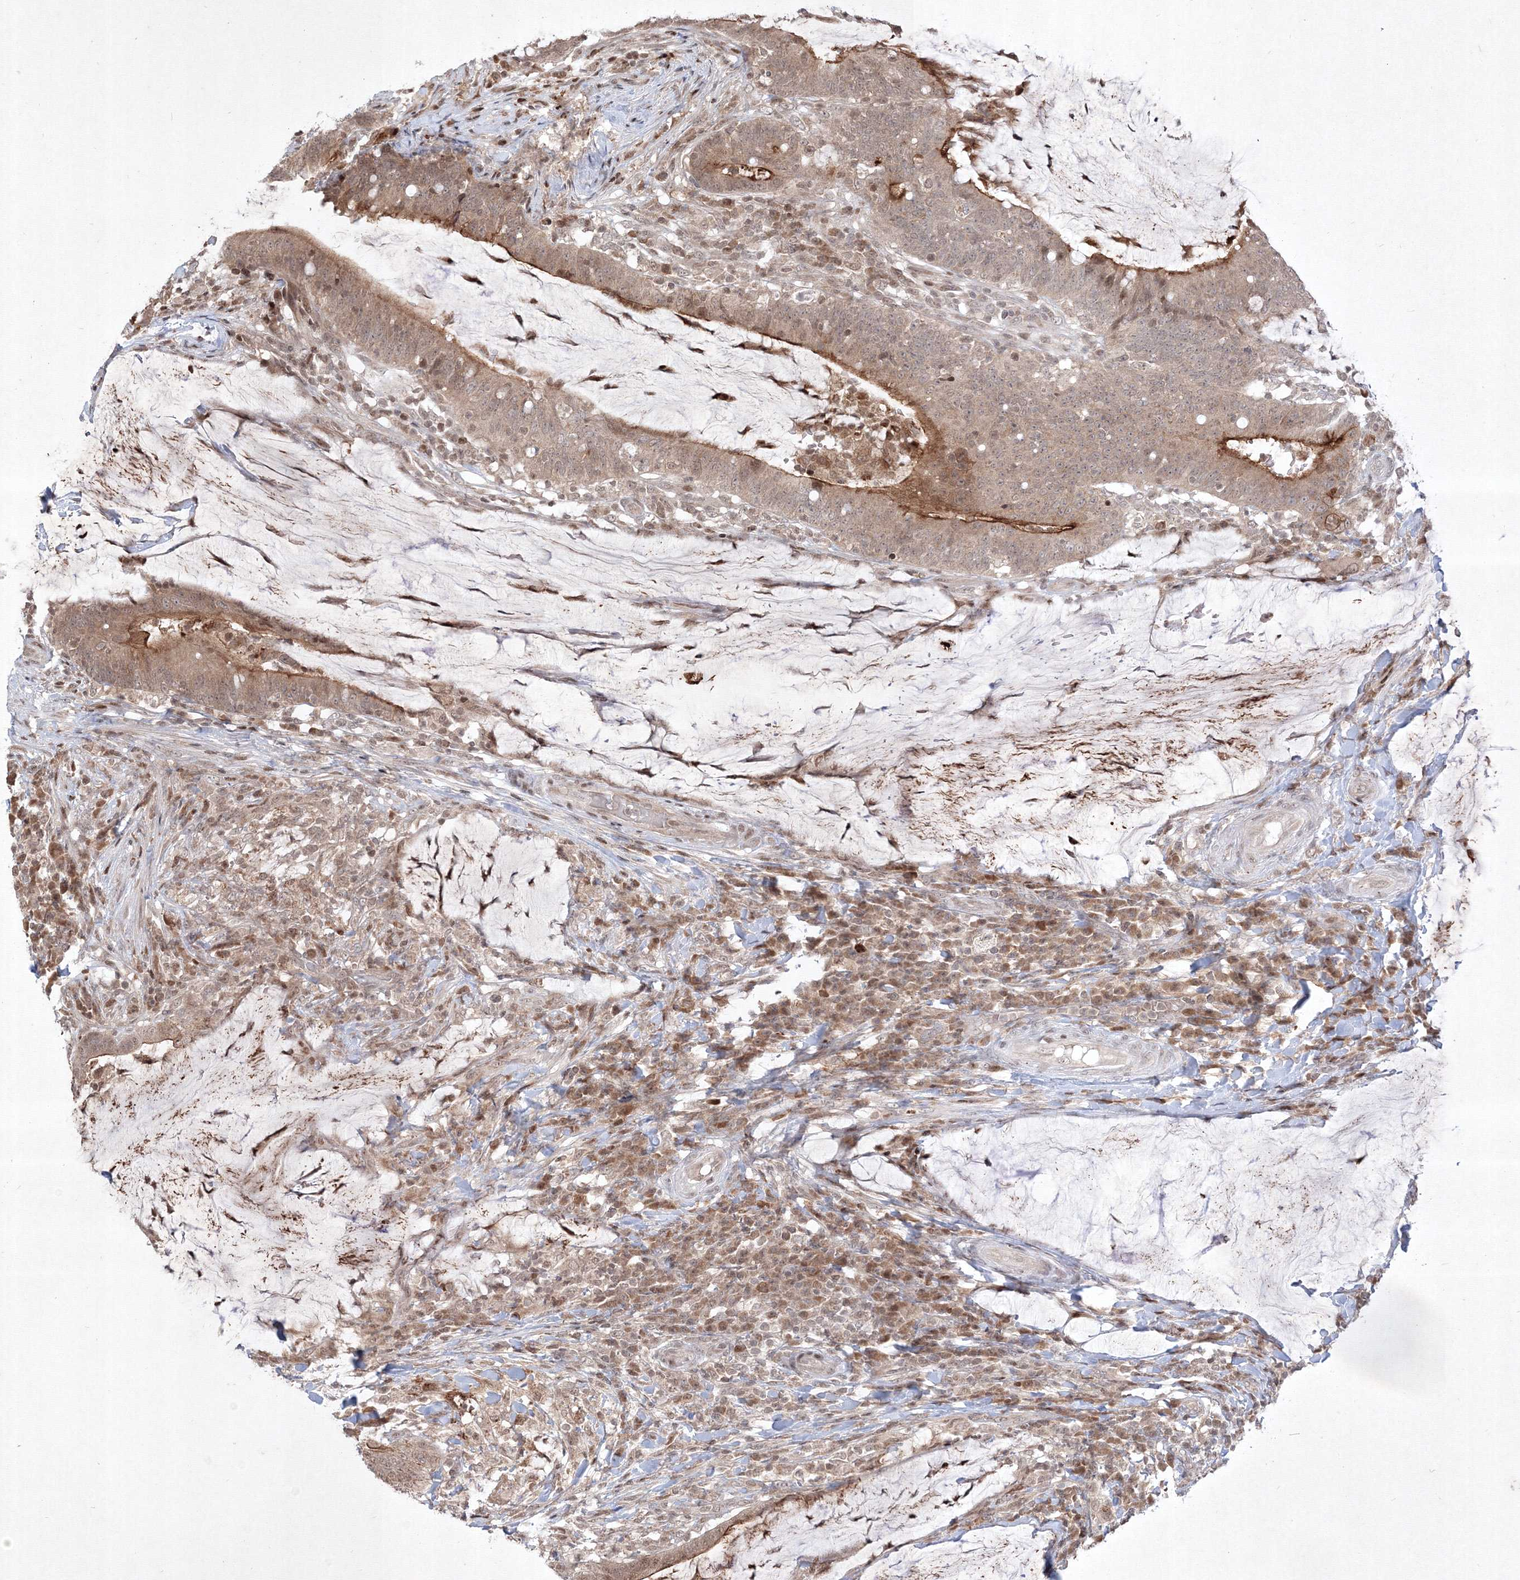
{"staining": {"intensity": "weak", "quantity": "<25%", "location": "cytoplasmic/membranous,nuclear"}, "tissue": "colorectal cancer", "cell_type": "Tumor cells", "image_type": "cancer", "snomed": [{"axis": "morphology", "description": "Normal tissue, NOS"}, {"axis": "morphology", "description": "Adenocarcinoma, NOS"}, {"axis": "topography", "description": "Colon"}], "caption": "This is an immunohistochemistry micrograph of human adenocarcinoma (colorectal). There is no expression in tumor cells.", "gene": "TAB1", "patient": {"sex": "female", "age": 66}}